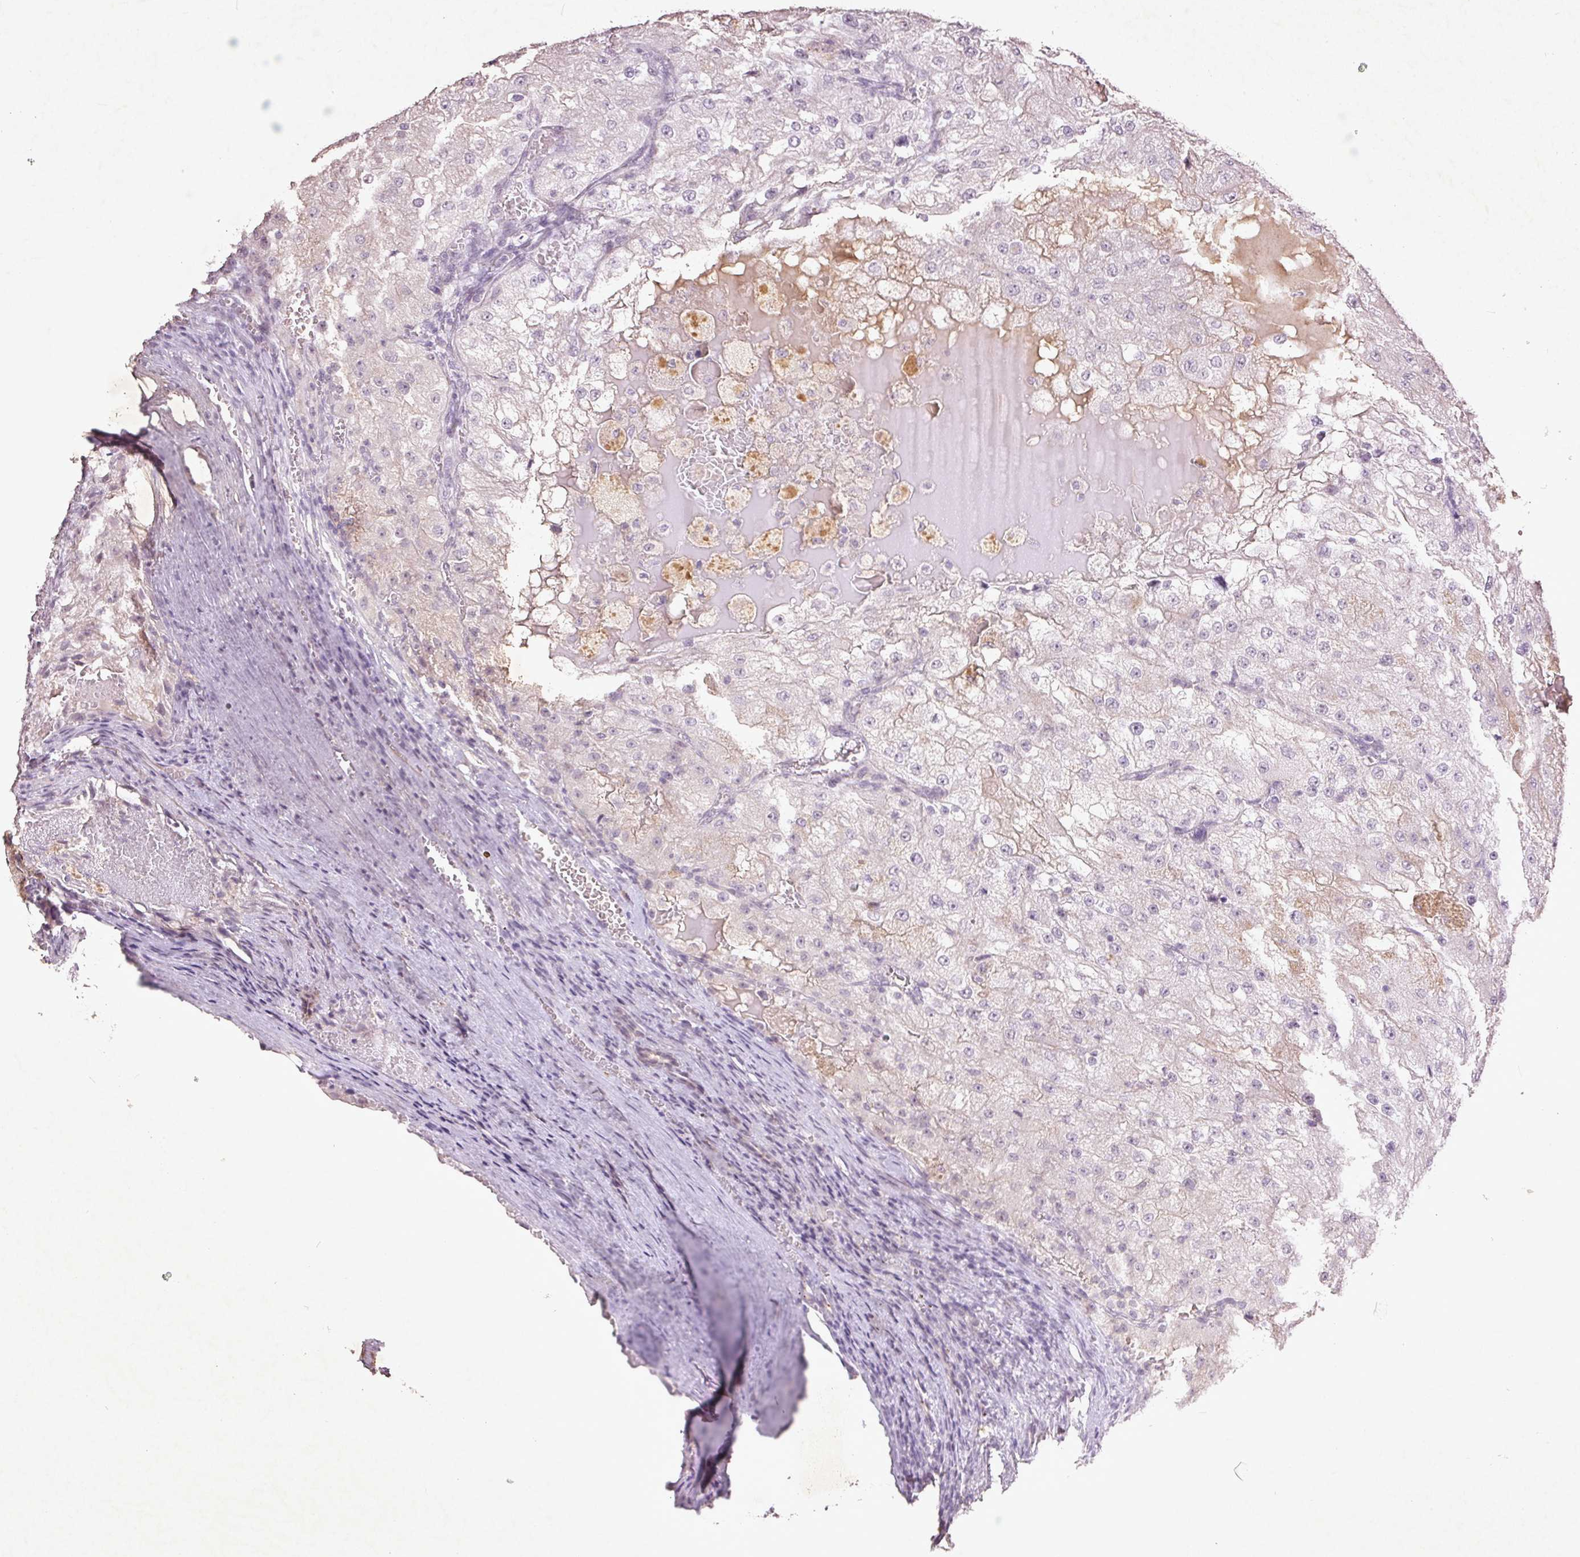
{"staining": {"intensity": "negative", "quantity": "none", "location": "none"}, "tissue": "renal cancer", "cell_type": "Tumor cells", "image_type": "cancer", "snomed": [{"axis": "morphology", "description": "Adenocarcinoma, NOS"}, {"axis": "topography", "description": "Kidney"}], "caption": "Immunohistochemistry (IHC) image of human renal cancer stained for a protein (brown), which demonstrates no expression in tumor cells.", "gene": "FAM168B", "patient": {"sex": "female", "age": 74}}